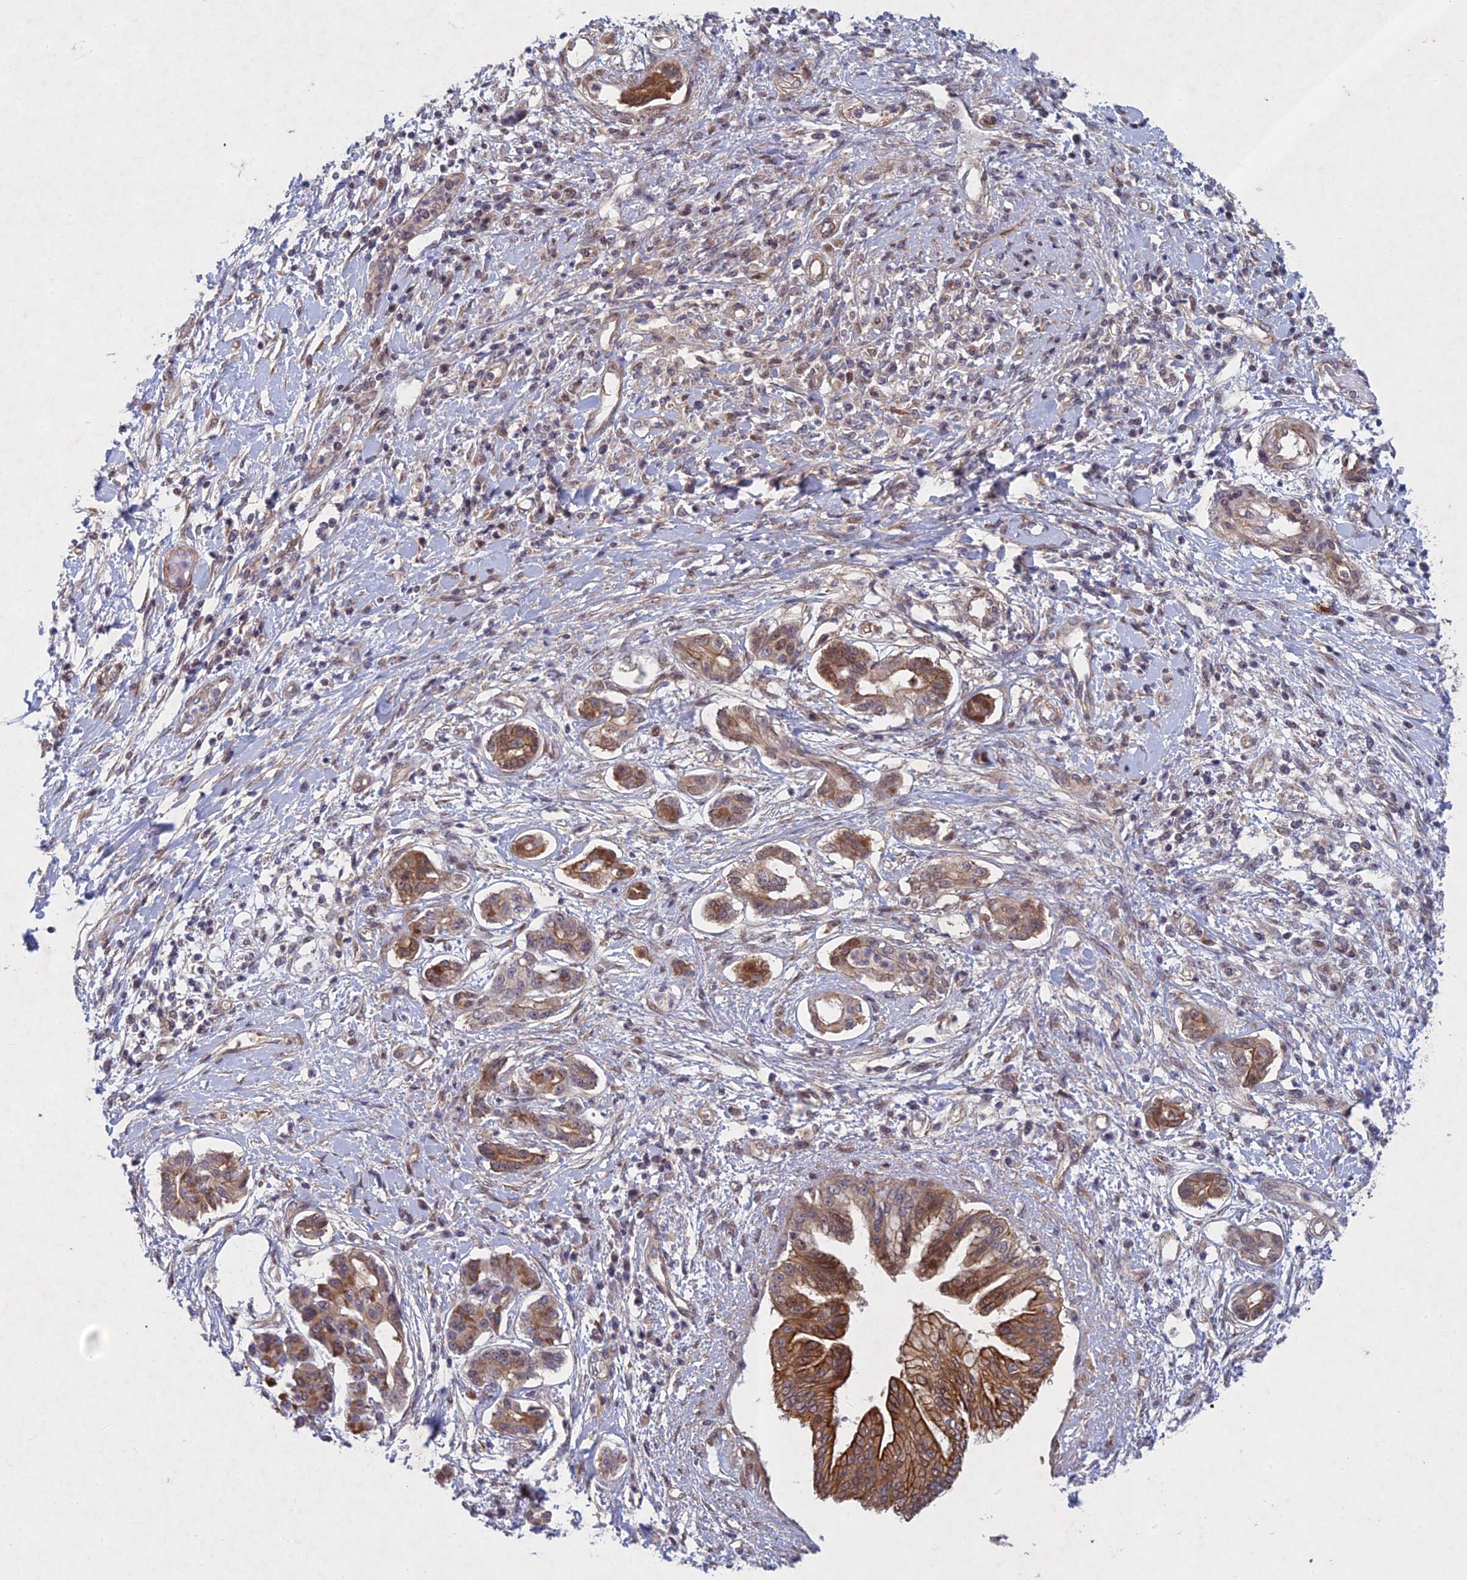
{"staining": {"intensity": "moderate", "quantity": ">75%", "location": "cytoplasmic/membranous"}, "tissue": "pancreatic cancer", "cell_type": "Tumor cells", "image_type": "cancer", "snomed": [{"axis": "morphology", "description": "Adenocarcinoma, NOS"}, {"axis": "topography", "description": "Pancreas"}], "caption": "Moderate cytoplasmic/membranous protein staining is present in about >75% of tumor cells in pancreatic cancer.", "gene": "PTHLH", "patient": {"sex": "female", "age": 56}}